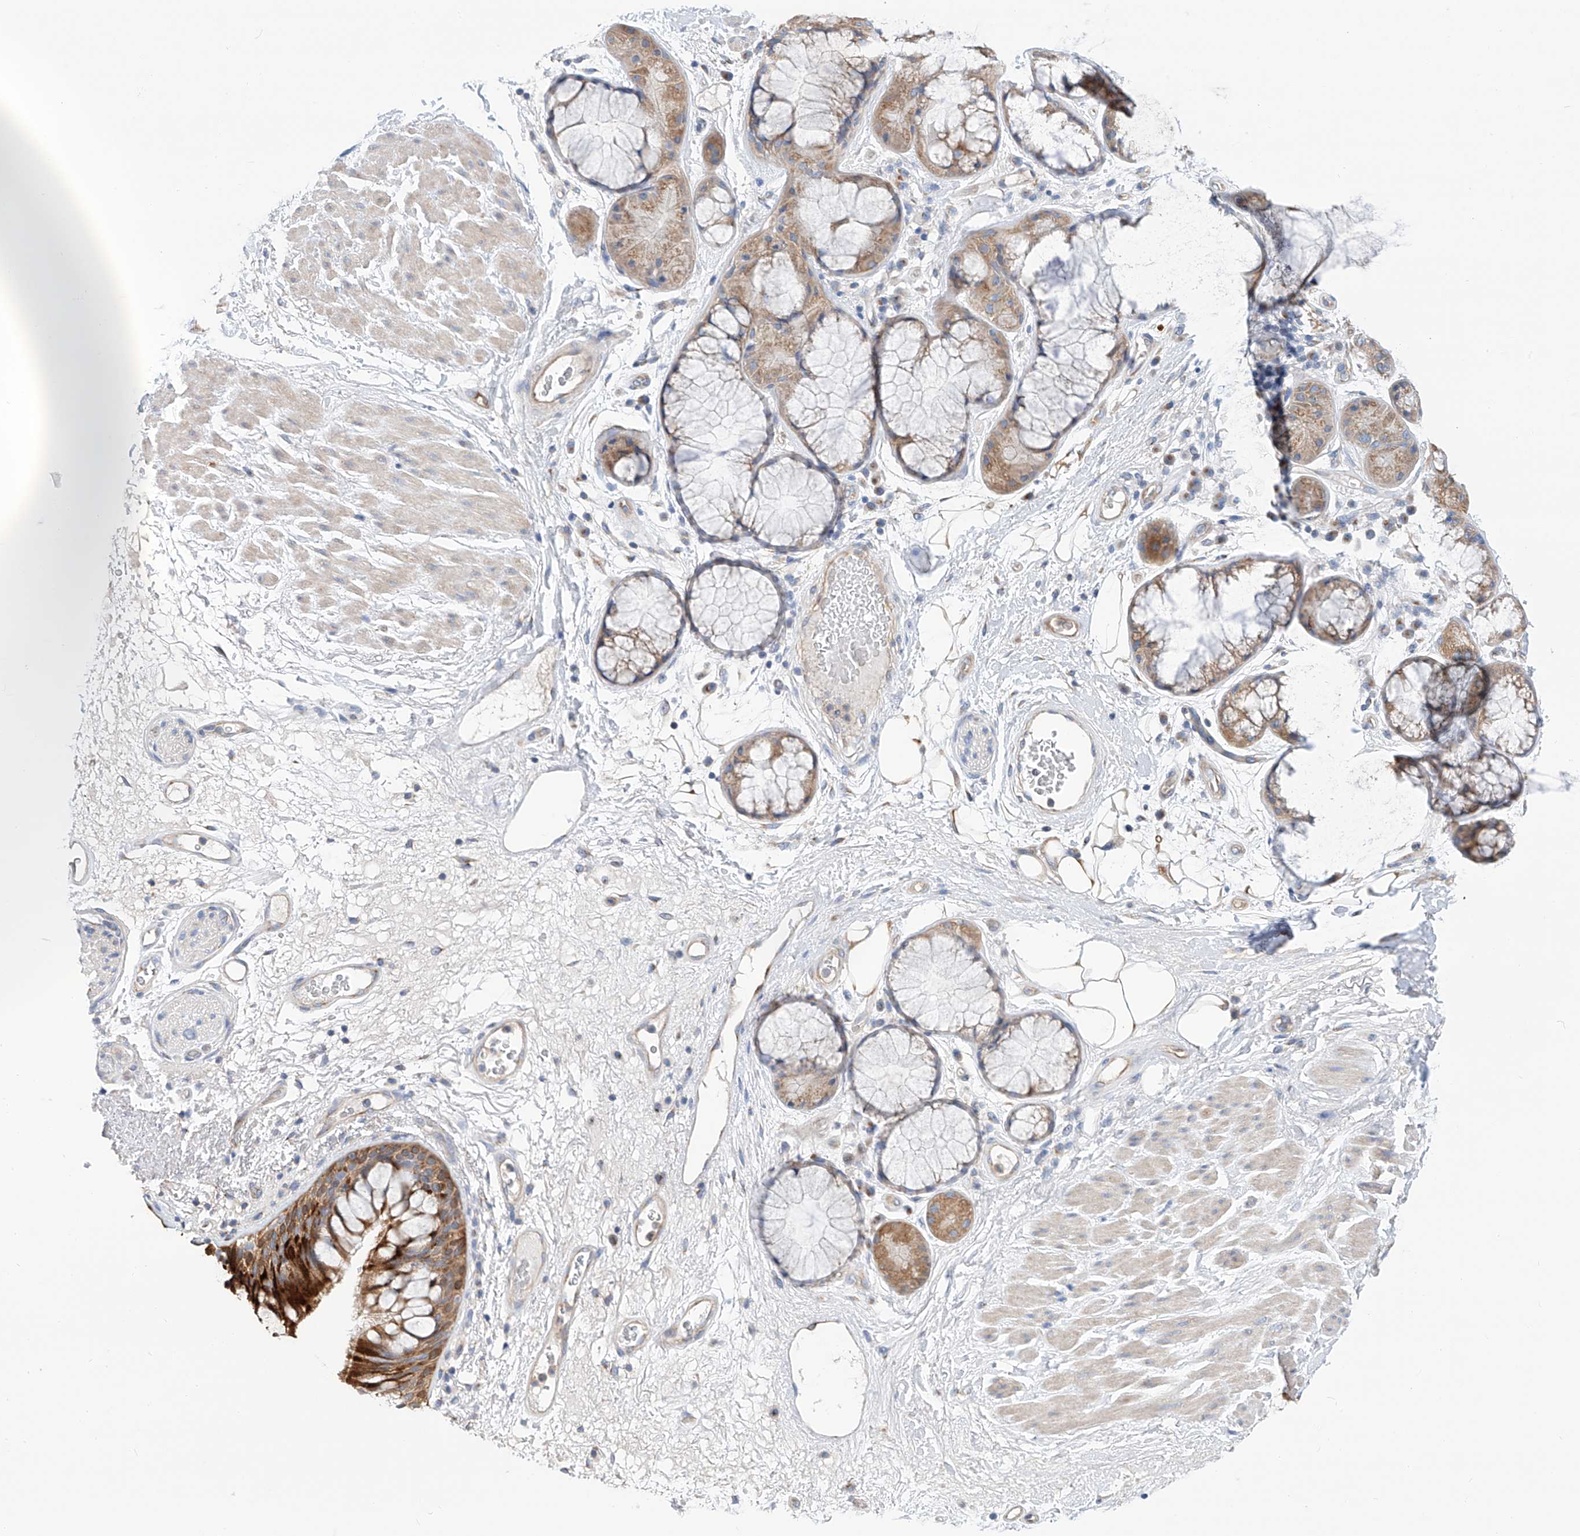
{"staining": {"intensity": "strong", "quantity": ">75%", "location": "cytoplasmic/membranous"}, "tissue": "bronchus", "cell_type": "Respiratory epithelial cells", "image_type": "normal", "snomed": [{"axis": "morphology", "description": "Normal tissue, NOS"}, {"axis": "morphology", "description": "Squamous cell carcinoma, NOS"}, {"axis": "topography", "description": "Lymph node"}, {"axis": "topography", "description": "Bronchus"}, {"axis": "topography", "description": "Lung"}], "caption": "Immunohistochemistry of unremarkable bronchus displays high levels of strong cytoplasmic/membranous staining in approximately >75% of respiratory epithelial cells.", "gene": "SLC22A7", "patient": {"sex": "male", "age": 66}}